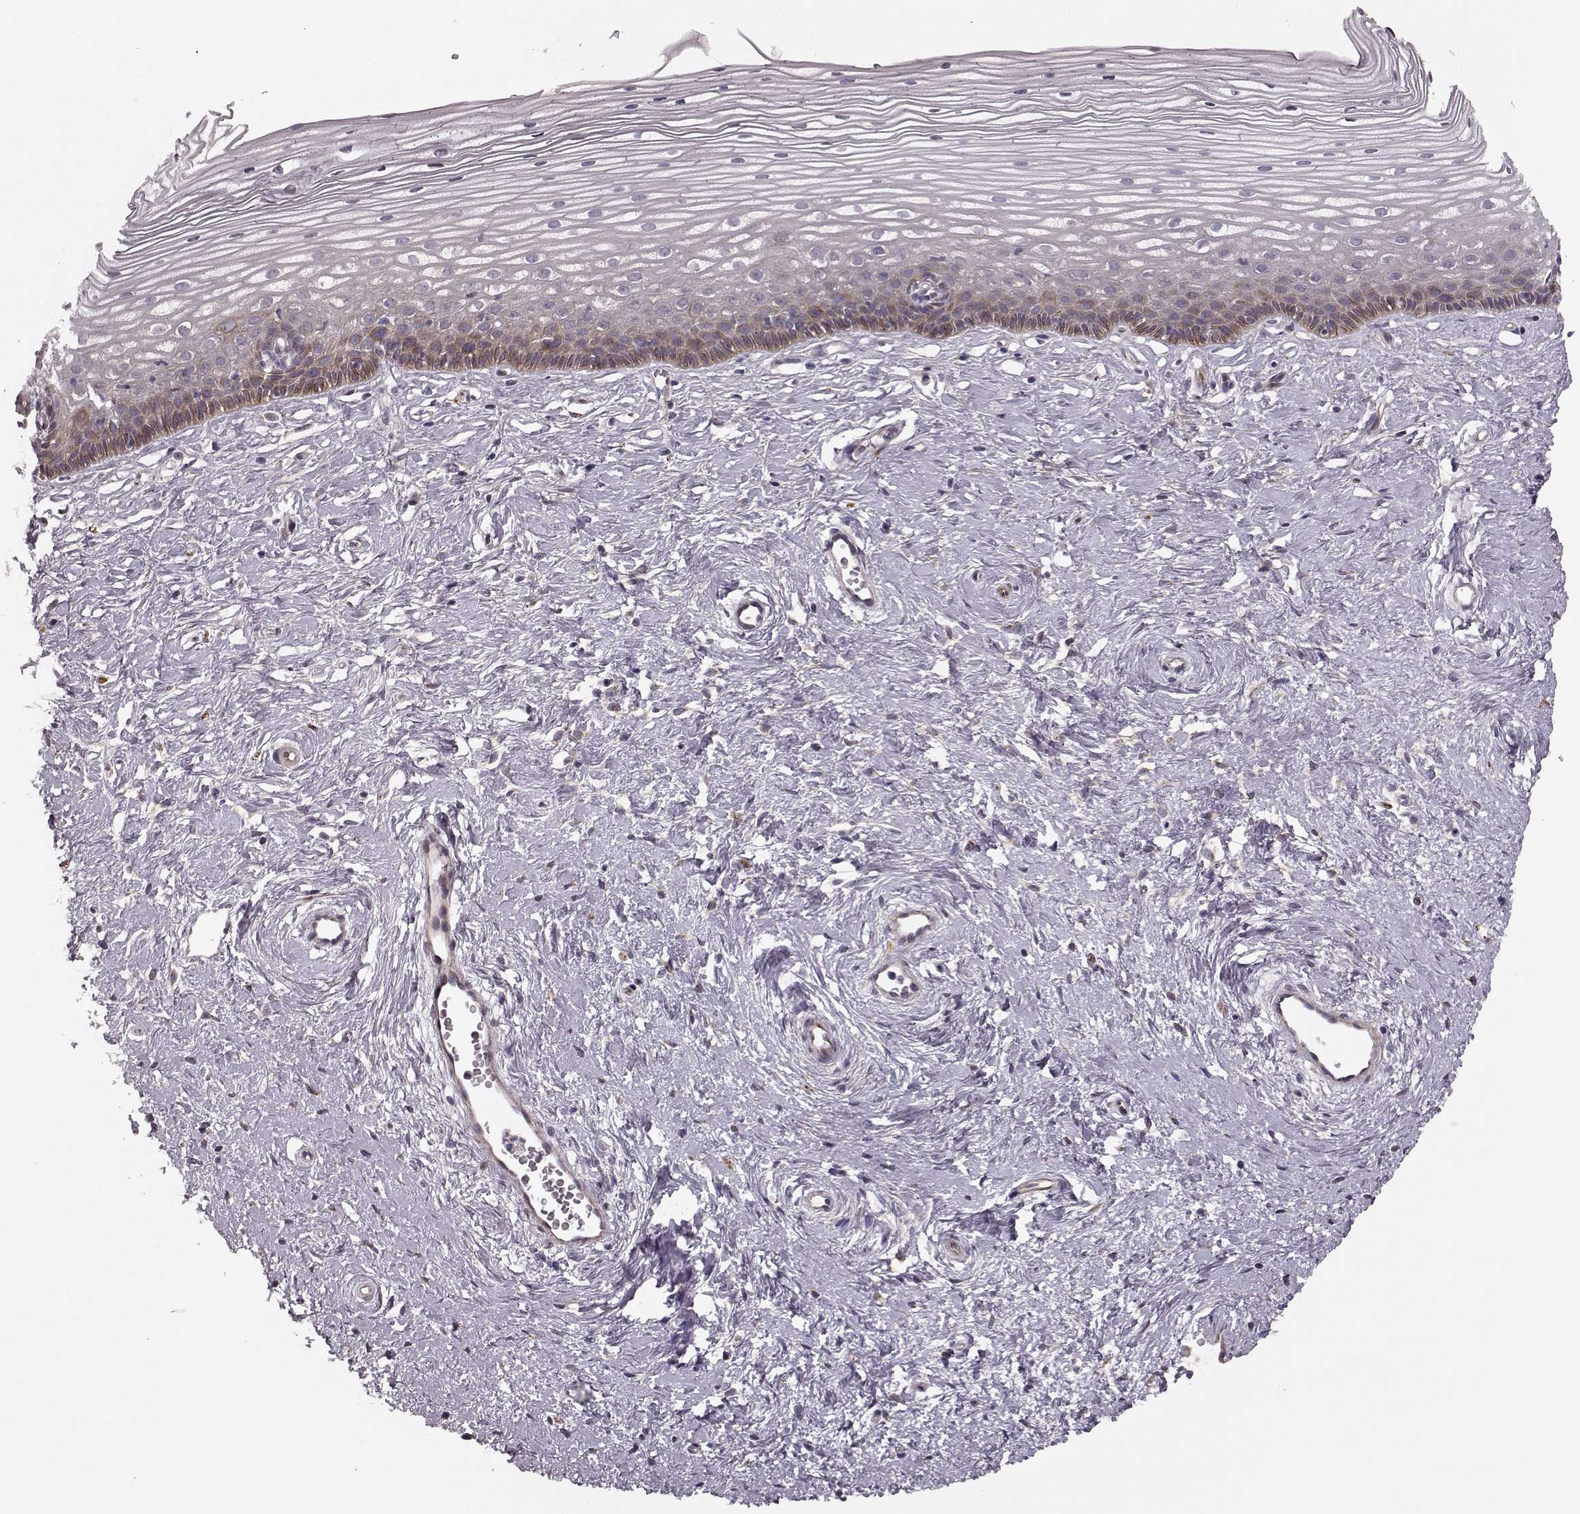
{"staining": {"intensity": "negative", "quantity": "none", "location": "none"}, "tissue": "cervix", "cell_type": "Glandular cells", "image_type": "normal", "snomed": [{"axis": "morphology", "description": "Normal tissue, NOS"}, {"axis": "topography", "description": "Cervix"}], "caption": "Glandular cells are negative for brown protein staining in benign cervix. The staining was performed using DAB to visualize the protein expression in brown, while the nuclei were stained in blue with hematoxylin (Magnification: 20x).", "gene": "MTR", "patient": {"sex": "female", "age": 40}}